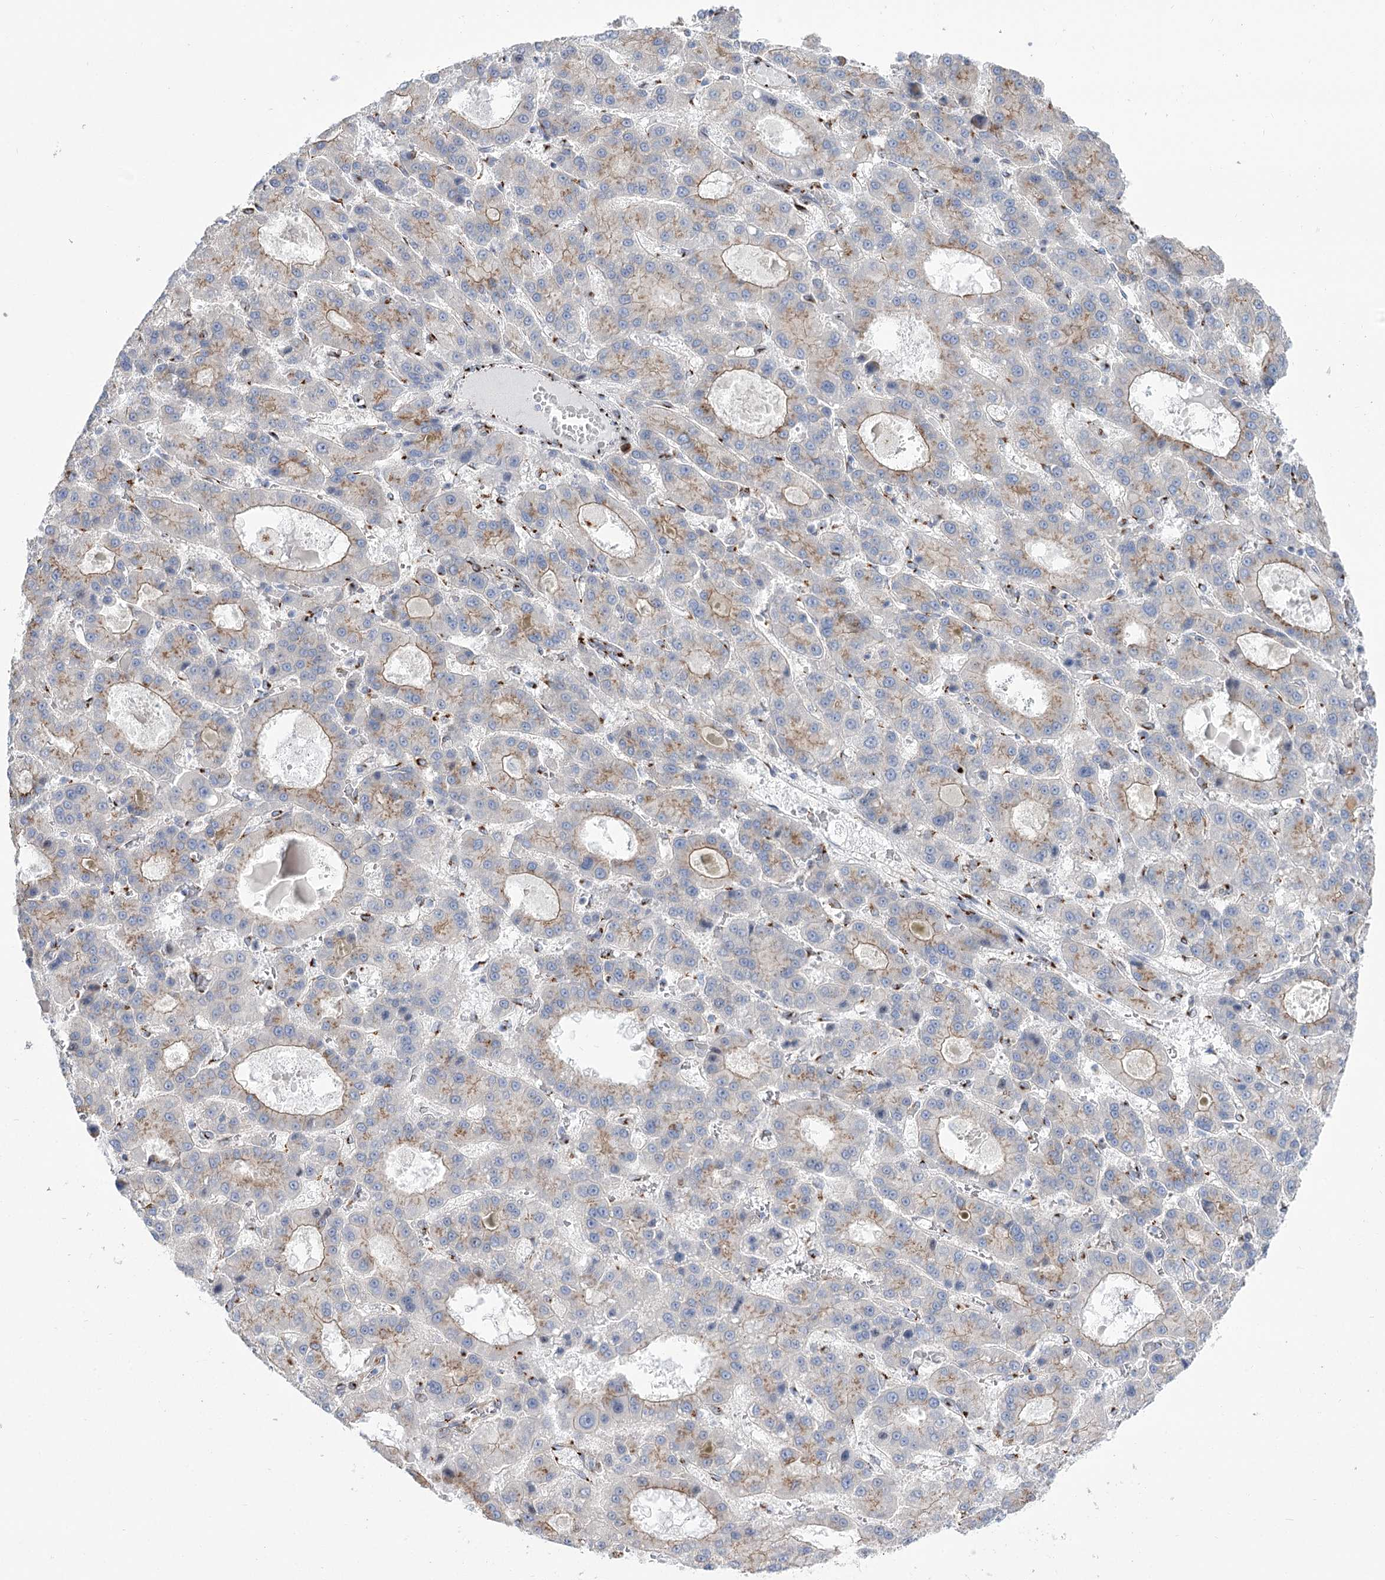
{"staining": {"intensity": "weak", "quantity": "25%-75%", "location": "cytoplasmic/membranous"}, "tissue": "liver cancer", "cell_type": "Tumor cells", "image_type": "cancer", "snomed": [{"axis": "morphology", "description": "Carcinoma, Hepatocellular, NOS"}, {"axis": "topography", "description": "Liver"}], "caption": "IHC photomicrograph of neoplastic tissue: liver hepatocellular carcinoma stained using IHC demonstrates low levels of weak protein expression localized specifically in the cytoplasmic/membranous of tumor cells, appearing as a cytoplasmic/membranous brown color.", "gene": "TMEM165", "patient": {"sex": "male", "age": 70}}